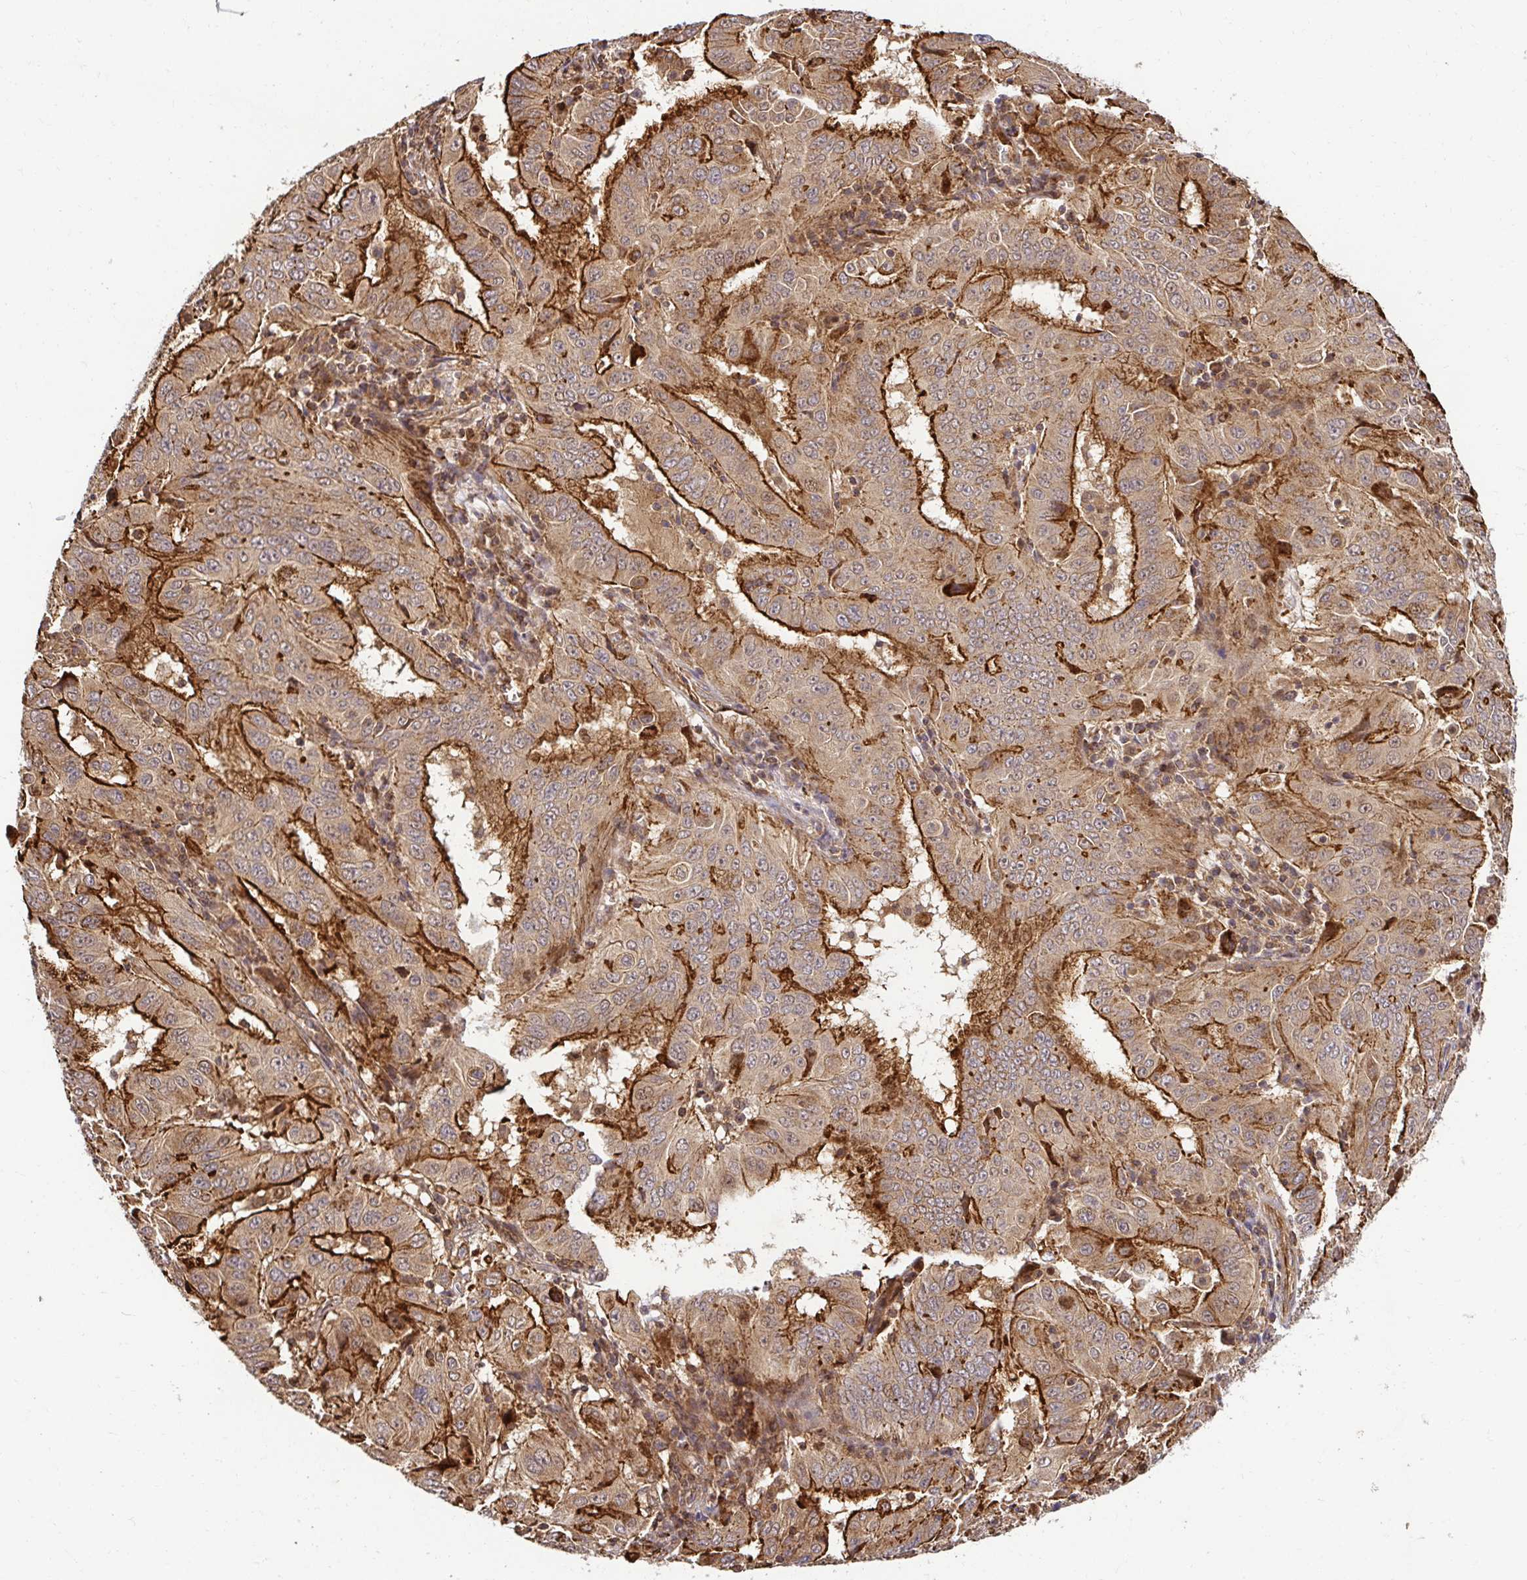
{"staining": {"intensity": "strong", "quantity": "25%-75%", "location": "cytoplasmic/membranous"}, "tissue": "pancreatic cancer", "cell_type": "Tumor cells", "image_type": "cancer", "snomed": [{"axis": "morphology", "description": "Adenocarcinoma, NOS"}, {"axis": "topography", "description": "Pancreas"}], "caption": "Immunohistochemistry (DAB) staining of pancreatic cancer shows strong cytoplasmic/membranous protein staining in about 25%-75% of tumor cells. The staining is performed using DAB brown chromogen to label protein expression. The nuclei are counter-stained blue using hematoxylin.", "gene": "PSMA4", "patient": {"sex": "male", "age": 63}}